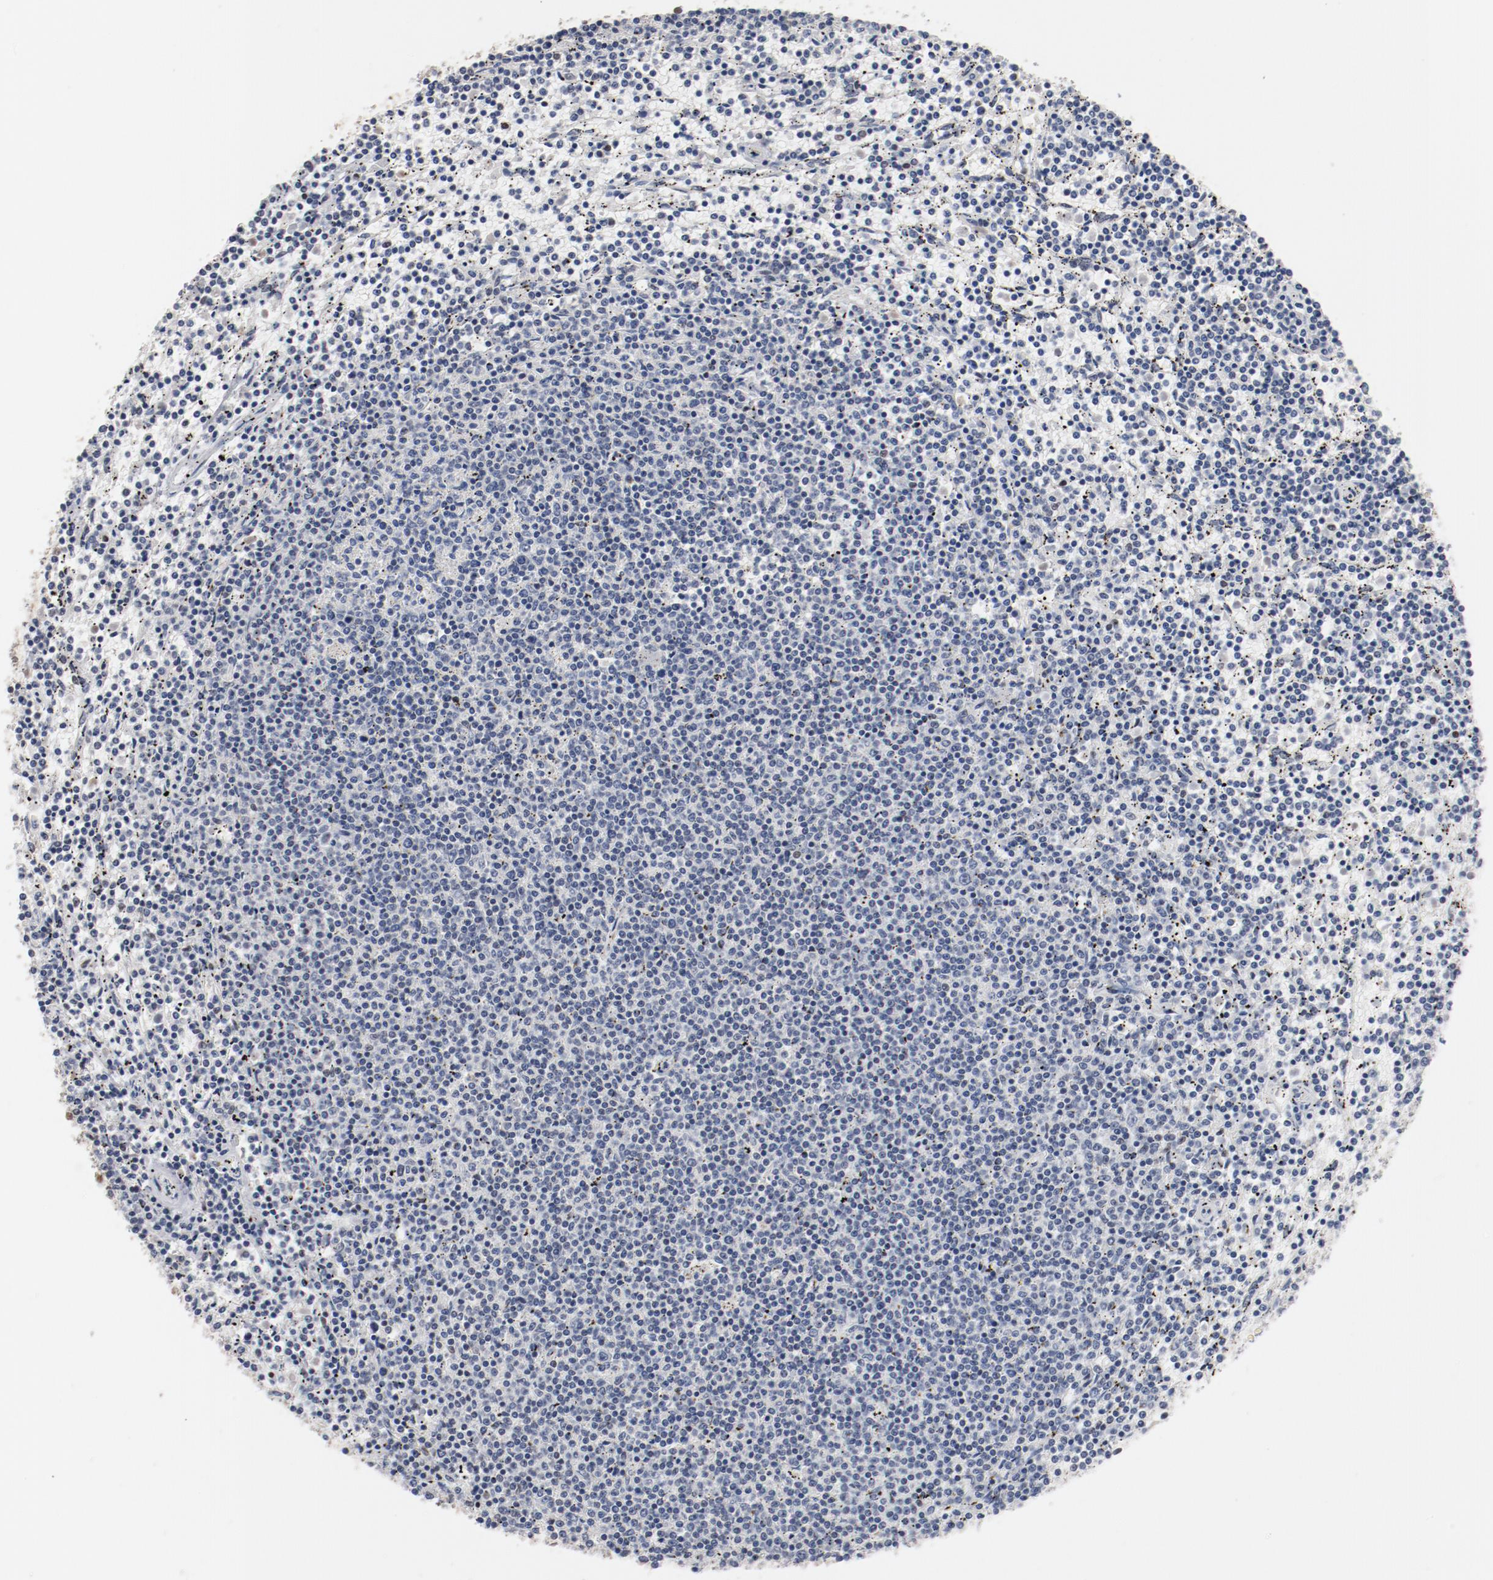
{"staining": {"intensity": "negative", "quantity": "none", "location": "none"}, "tissue": "lymphoma", "cell_type": "Tumor cells", "image_type": "cancer", "snomed": [{"axis": "morphology", "description": "Malignant lymphoma, non-Hodgkin's type, Low grade"}, {"axis": "topography", "description": "Spleen"}], "caption": "Human lymphoma stained for a protein using immunohistochemistry reveals no expression in tumor cells.", "gene": "ZEB2", "patient": {"sex": "female", "age": 50}}